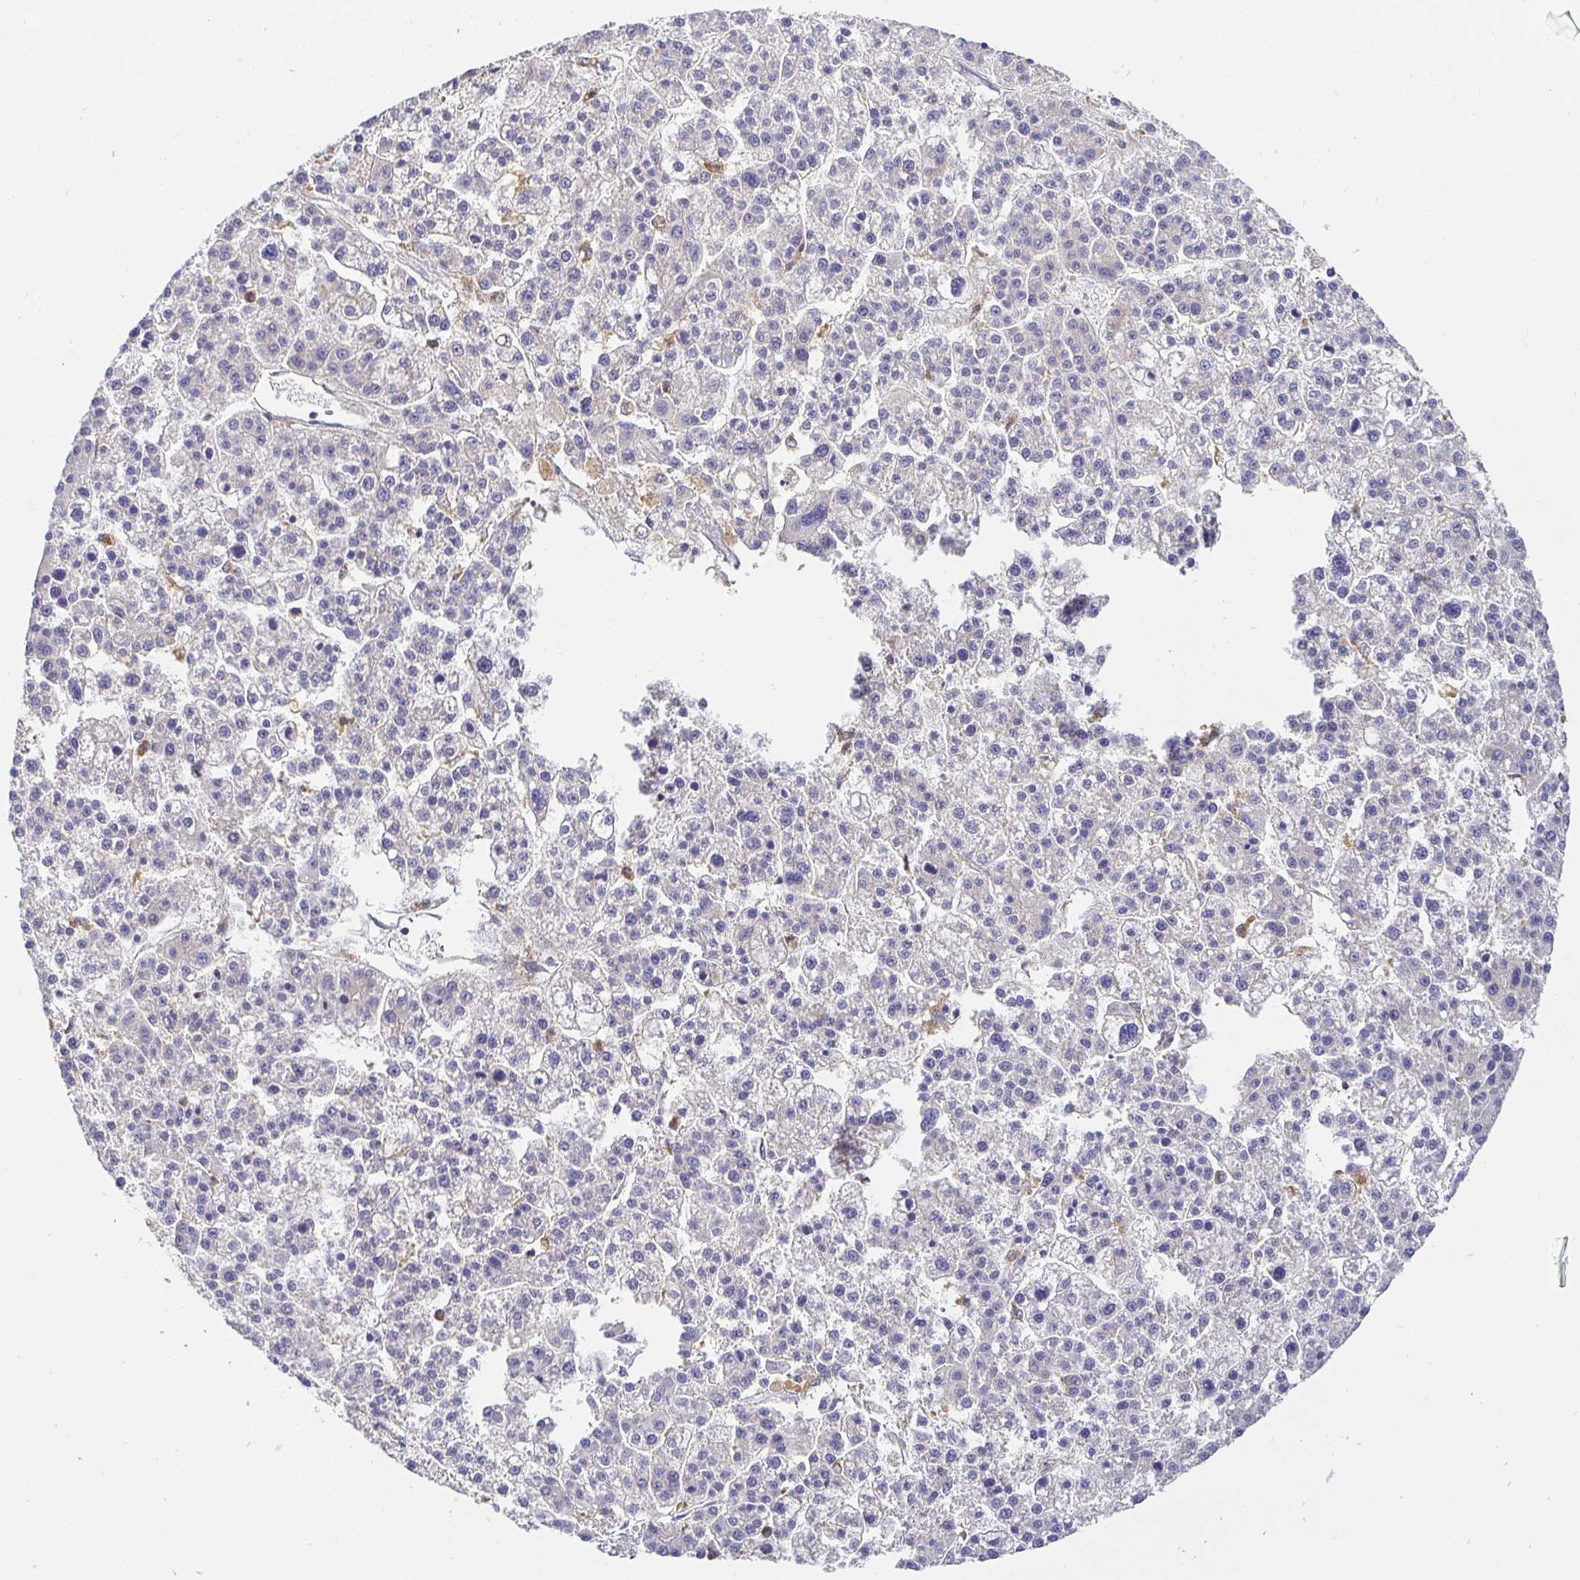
{"staining": {"intensity": "negative", "quantity": "none", "location": "none"}, "tissue": "liver cancer", "cell_type": "Tumor cells", "image_type": "cancer", "snomed": [{"axis": "morphology", "description": "Carcinoma, Hepatocellular, NOS"}, {"axis": "topography", "description": "Liver"}], "caption": "This is a photomicrograph of IHC staining of liver cancer, which shows no expression in tumor cells.", "gene": "ATP6V1F", "patient": {"sex": "female", "age": 58}}